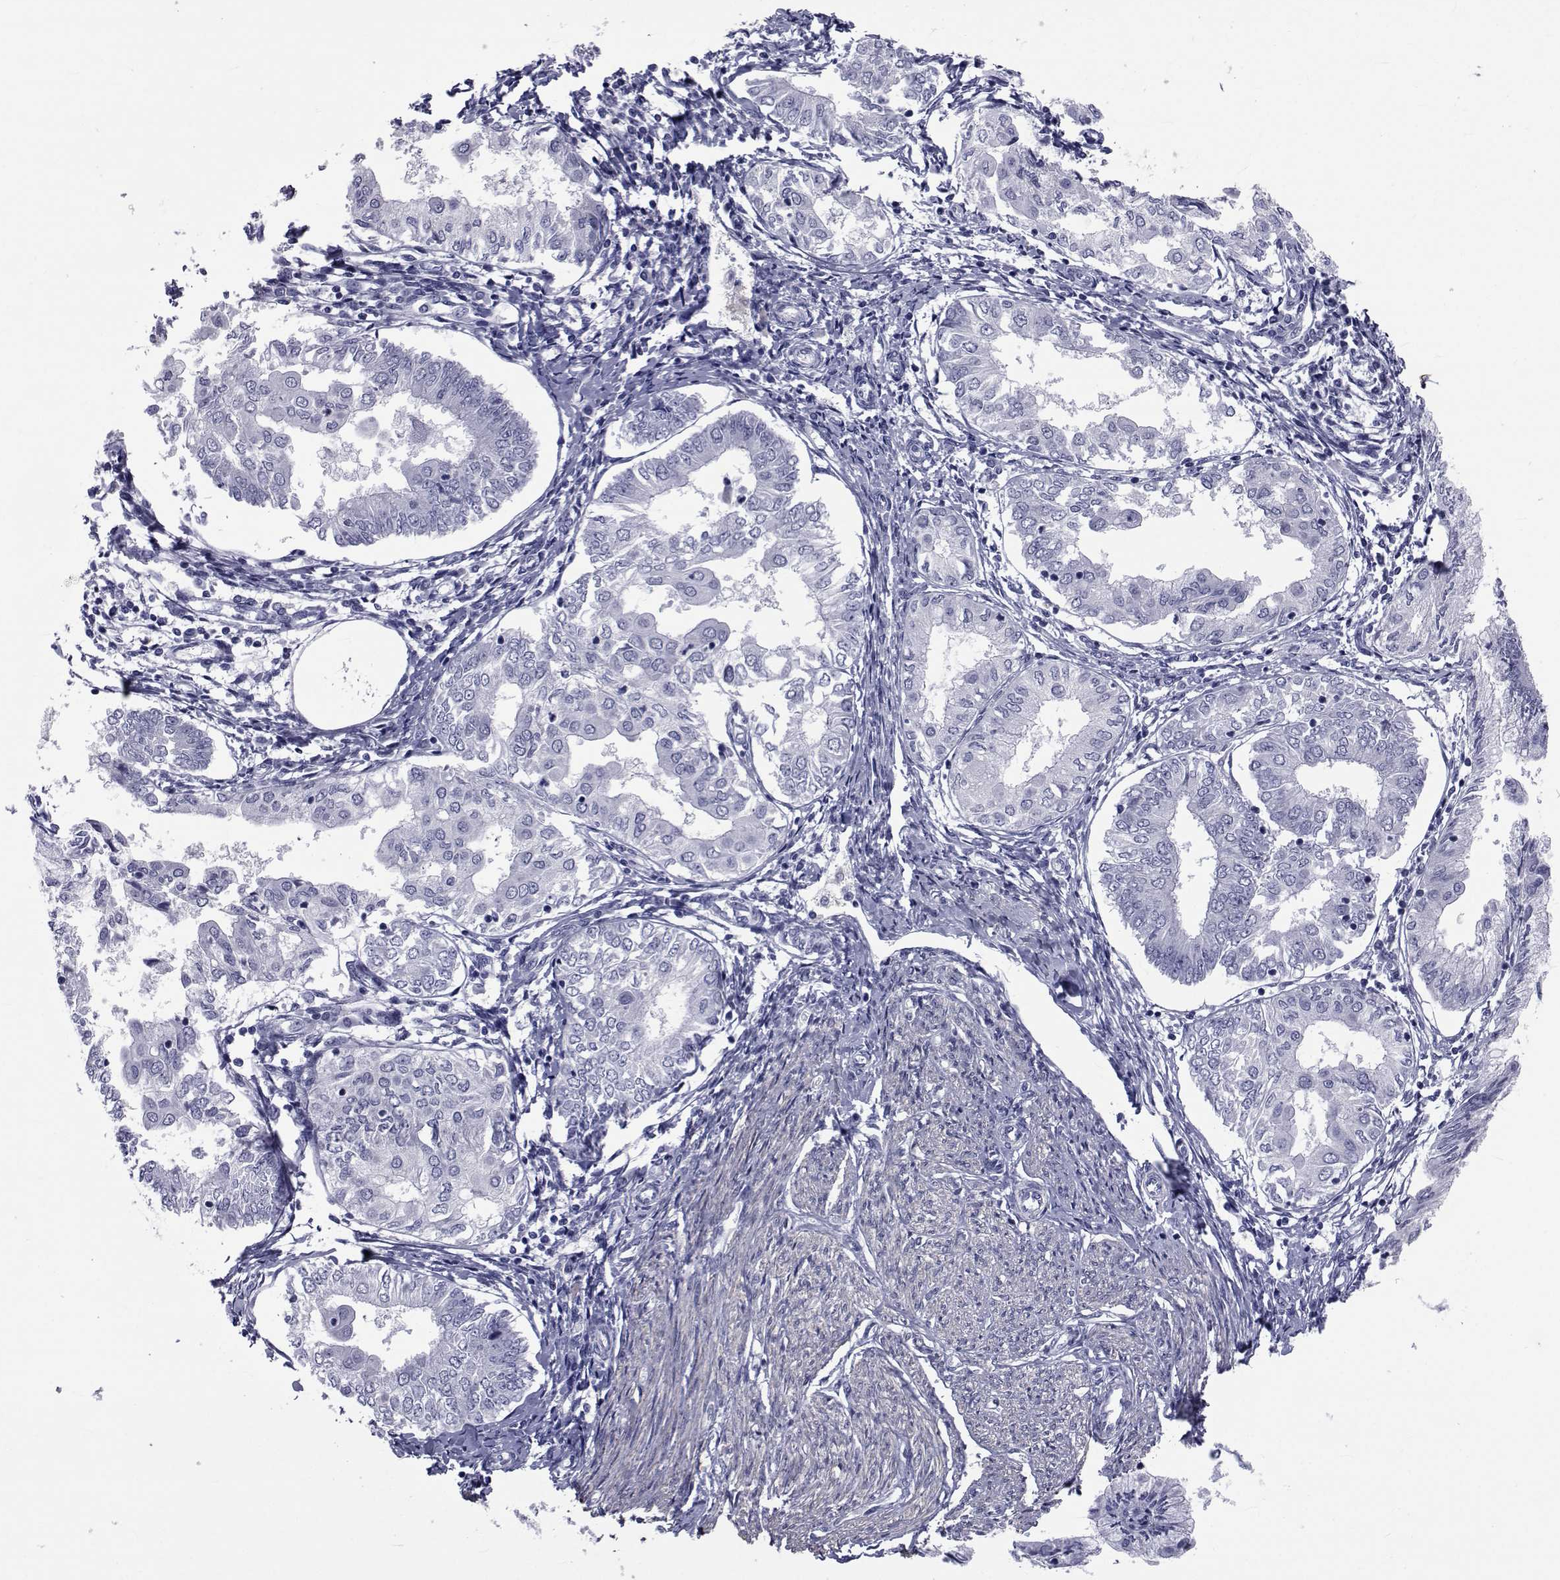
{"staining": {"intensity": "negative", "quantity": "none", "location": "none"}, "tissue": "endometrial cancer", "cell_type": "Tumor cells", "image_type": "cancer", "snomed": [{"axis": "morphology", "description": "Adenocarcinoma, NOS"}, {"axis": "topography", "description": "Endometrium"}], "caption": "This is an immunohistochemistry image of endometrial cancer (adenocarcinoma). There is no staining in tumor cells.", "gene": "GKAP1", "patient": {"sex": "female", "age": 68}}